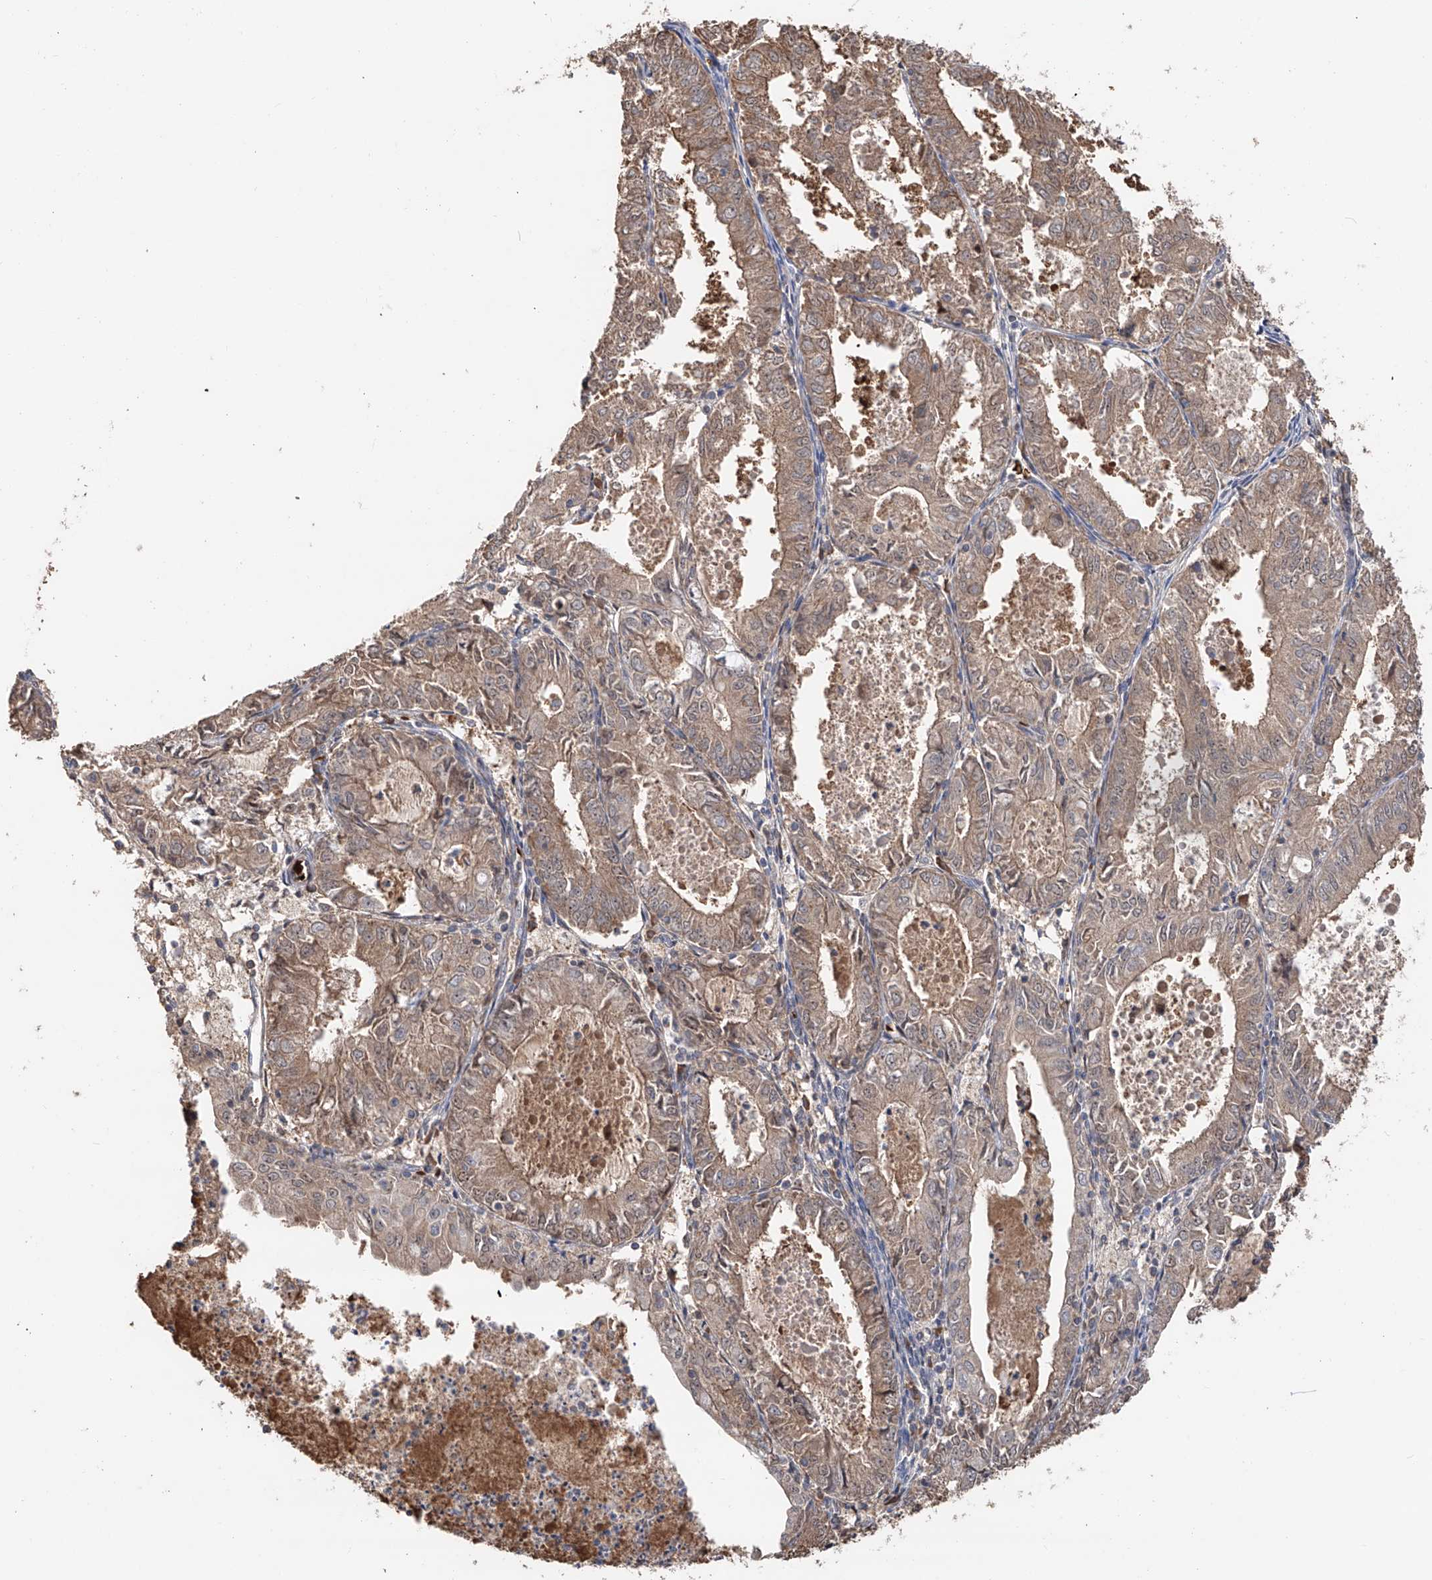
{"staining": {"intensity": "moderate", "quantity": ">75%", "location": "cytoplasmic/membranous"}, "tissue": "endometrial cancer", "cell_type": "Tumor cells", "image_type": "cancer", "snomed": [{"axis": "morphology", "description": "Adenocarcinoma, NOS"}, {"axis": "topography", "description": "Endometrium"}], "caption": "Human endometrial cancer stained with a protein marker shows moderate staining in tumor cells.", "gene": "EDN1", "patient": {"sex": "female", "age": 57}}